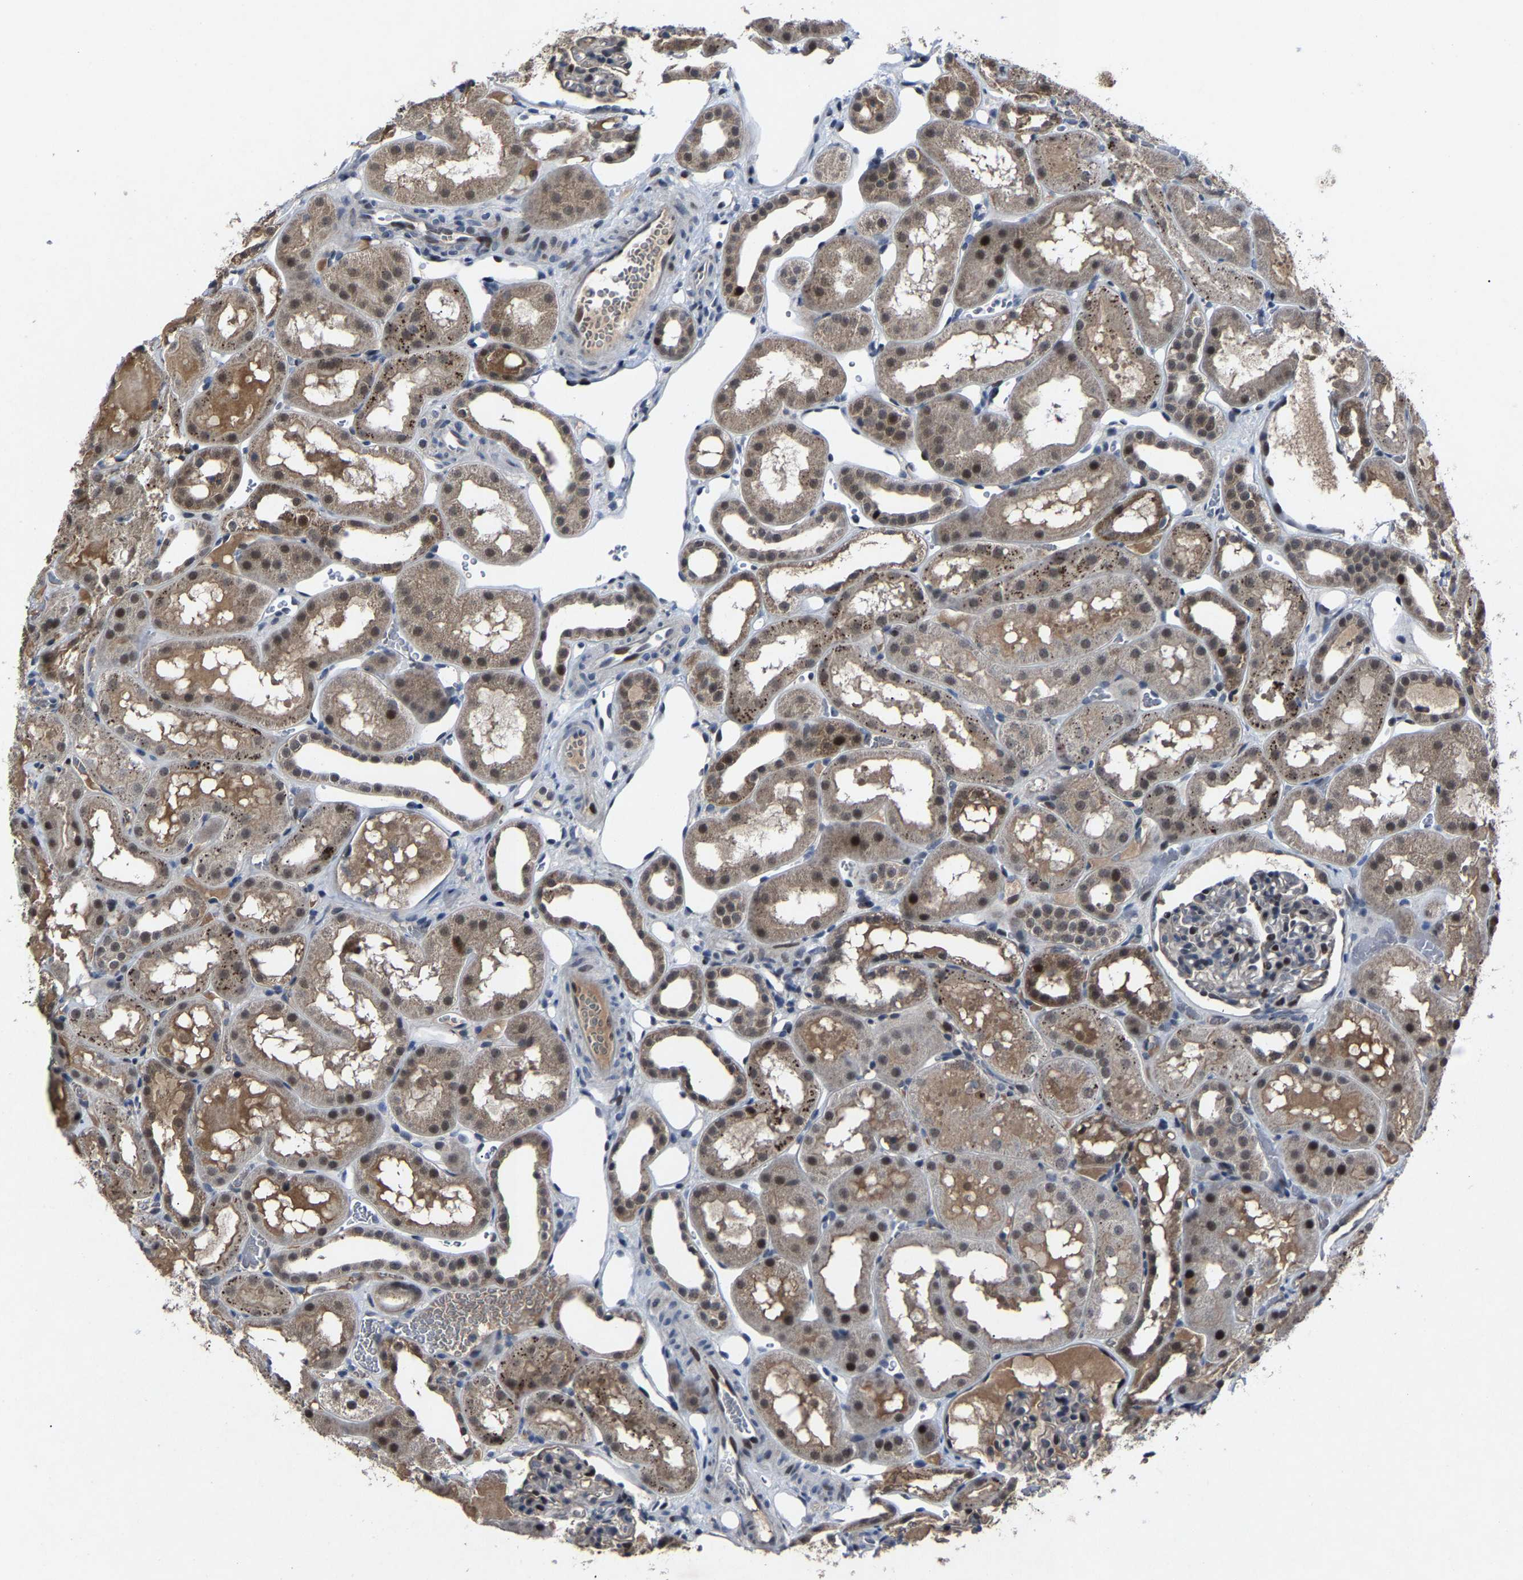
{"staining": {"intensity": "moderate", "quantity": "<25%", "location": "nuclear"}, "tissue": "kidney", "cell_type": "Cells in glomeruli", "image_type": "normal", "snomed": [{"axis": "morphology", "description": "Normal tissue, NOS"}, {"axis": "topography", "description": "Kidney"}, {"axis": "topography", "description": "Urinary bladder"}], "caption": "A photomicrograph showing moderate nuclear expression in approximately <25% of cells in glomeruli in unremarkable kidney, as visualized by brown immunohistochemical staining.", "gene": "LSM8", "patient": {"sex": "male", "age": 16}}